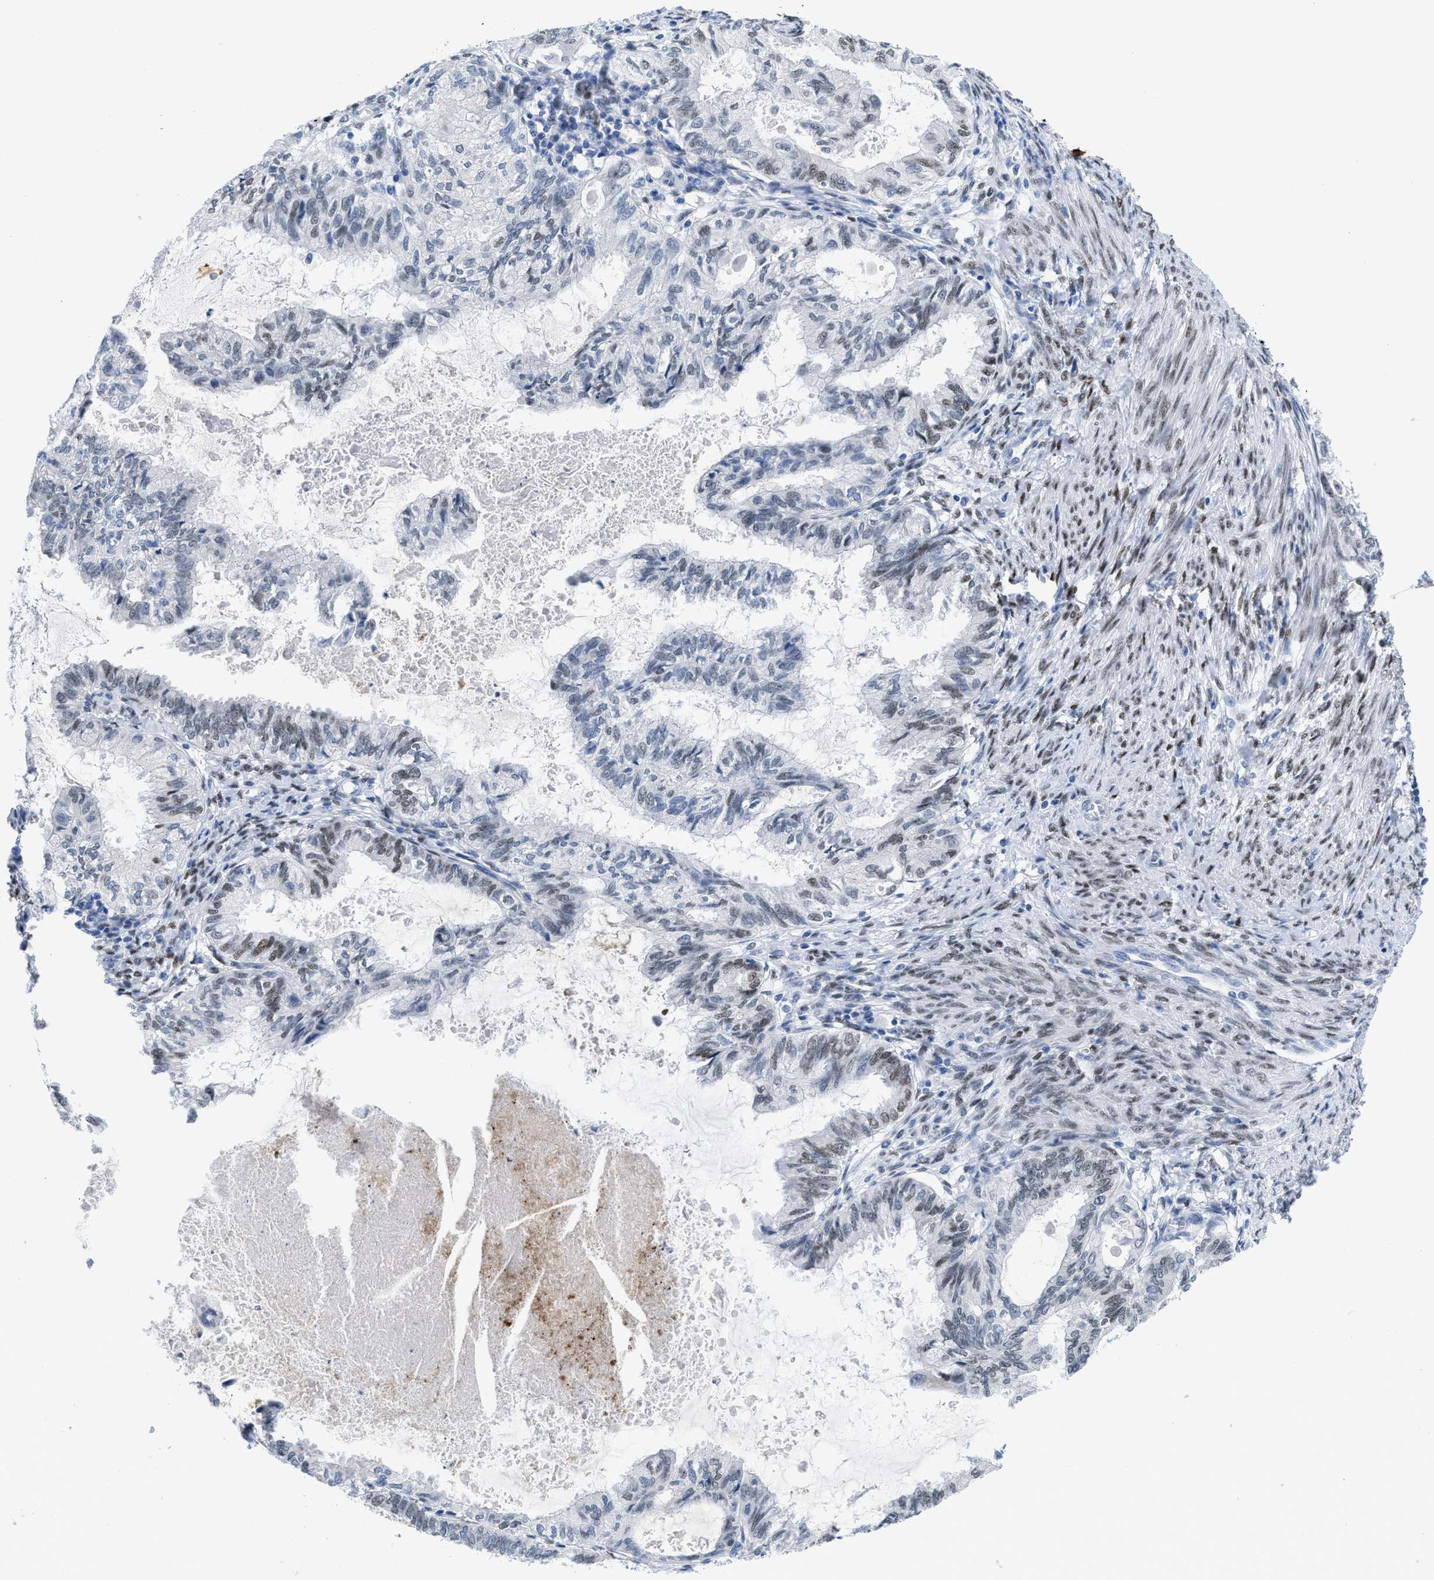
{"staining": {"intensity": "weak", "quantity": "25%-75%", "location": "nuclear"}, "tissue": "cervical cancer", "cell_type": "Tumor cells", "image_type": "cancer", "snomed": [{"axis": "morphology", "description": "Normal tissue, NOS"}, {"axis": "morphology", "description": "Adenocarcinoma, NOS"}, {"axis": "topography", "description": "Cervix"}, {"axis": "topography", "description": "Endometrium"}], "caption": "Immunohistochemistry image of cervical adenocarcinoma stained for a protein (brown), which exhibits low levels of weak nuclear expression in about 25%-75% of tumor cells.", "gene": "NFIX", "patient": {"sex": "female", "age": 86}}